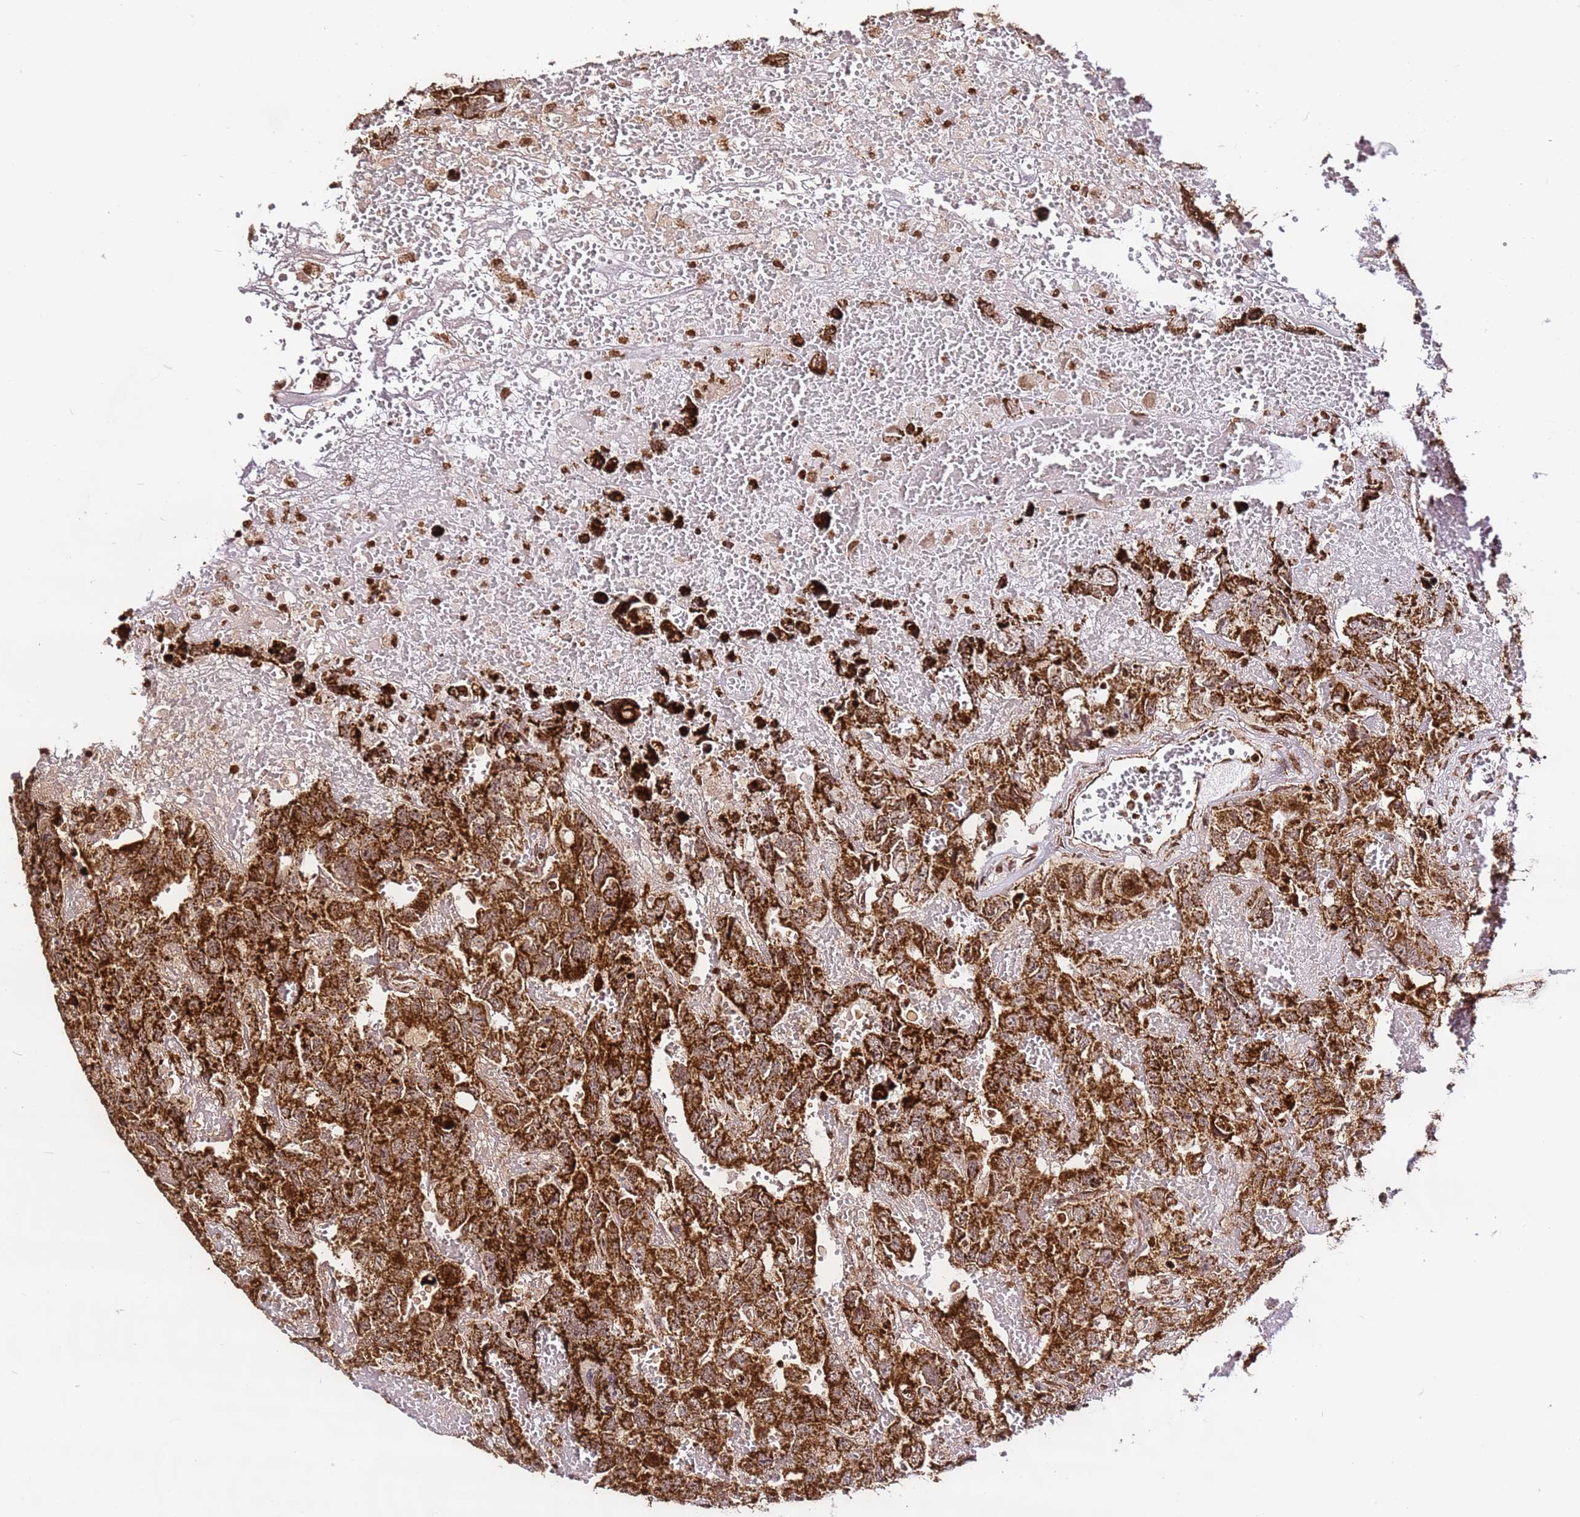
{"staining": {"intensity": "strong", "quantity": ">75%", "location": "cytoplasmic/membranous"}, "tissue": "testis cancer", "cell_type": "Tumor cells", "image_type": "cancer", "snomed": [{"axis": "morphology", "description": "Carcinoma, Embryonal, NOS"}, {"axis": "topography", "description": "Testis"}], "caption": "About >75% of tumor cells in testis cancer exhibit strong cytoplasmic/membranous protein positivity as visualized by brown immunohistochemical staining.", "gene": "HSPE1", "patient": {"sex": "male", "age": 45}}